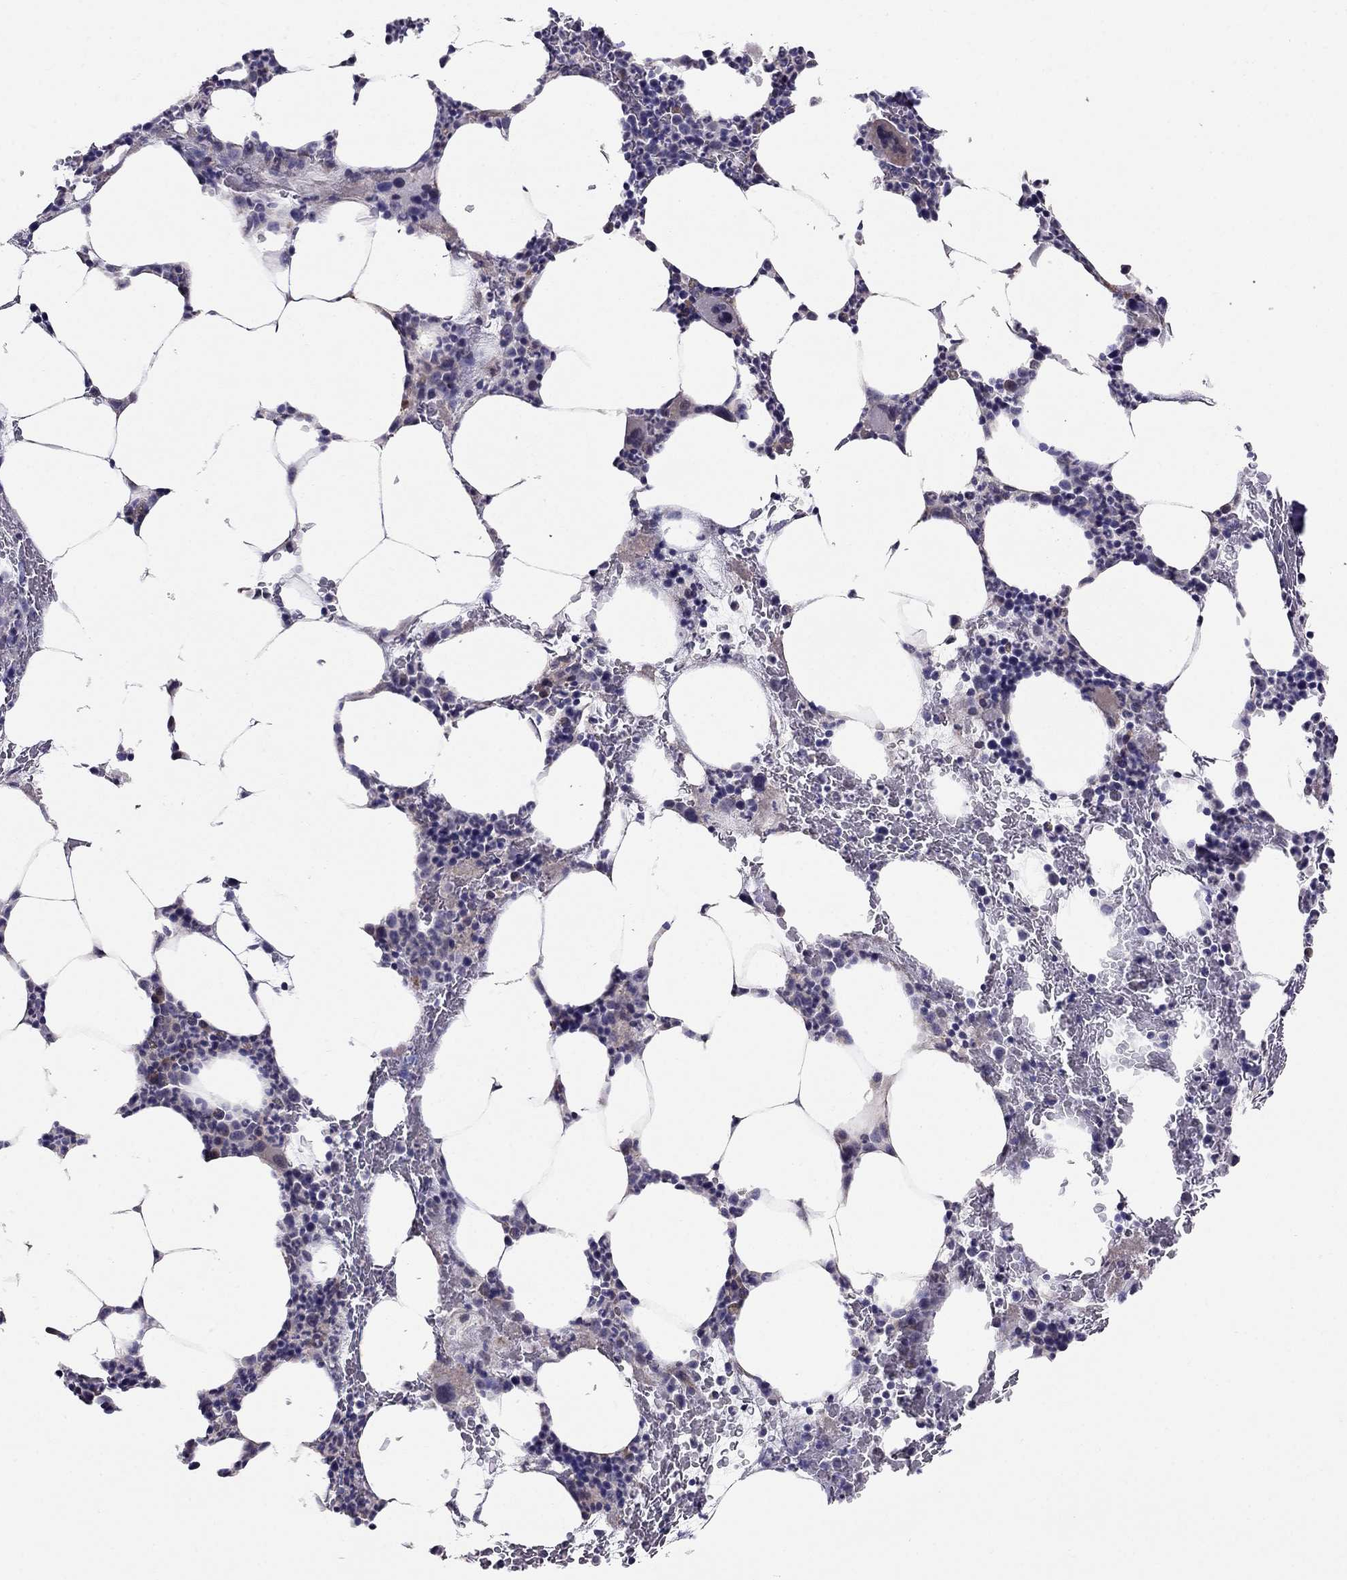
{"staining": {"intensity": "negative", "quantity": "none", "location": "none"}, "tissue": "bone marrow", "cell_type": "Hematopoietic cells", "image_type": "normal", "snomed": [{"axis": "morphology", "description": "Normal tissue, NOS"}, {"axis": "topography", "description": "Bone marrow"}], "caption": "DAB (3,3'-diaminobenzidine) immunohistochemical staining of normal human bone marrow exhibits no significant positivity in hematopoietic cells.", "gene": "MAGEB4", "patient": {"sex": "male", "age": 83}}